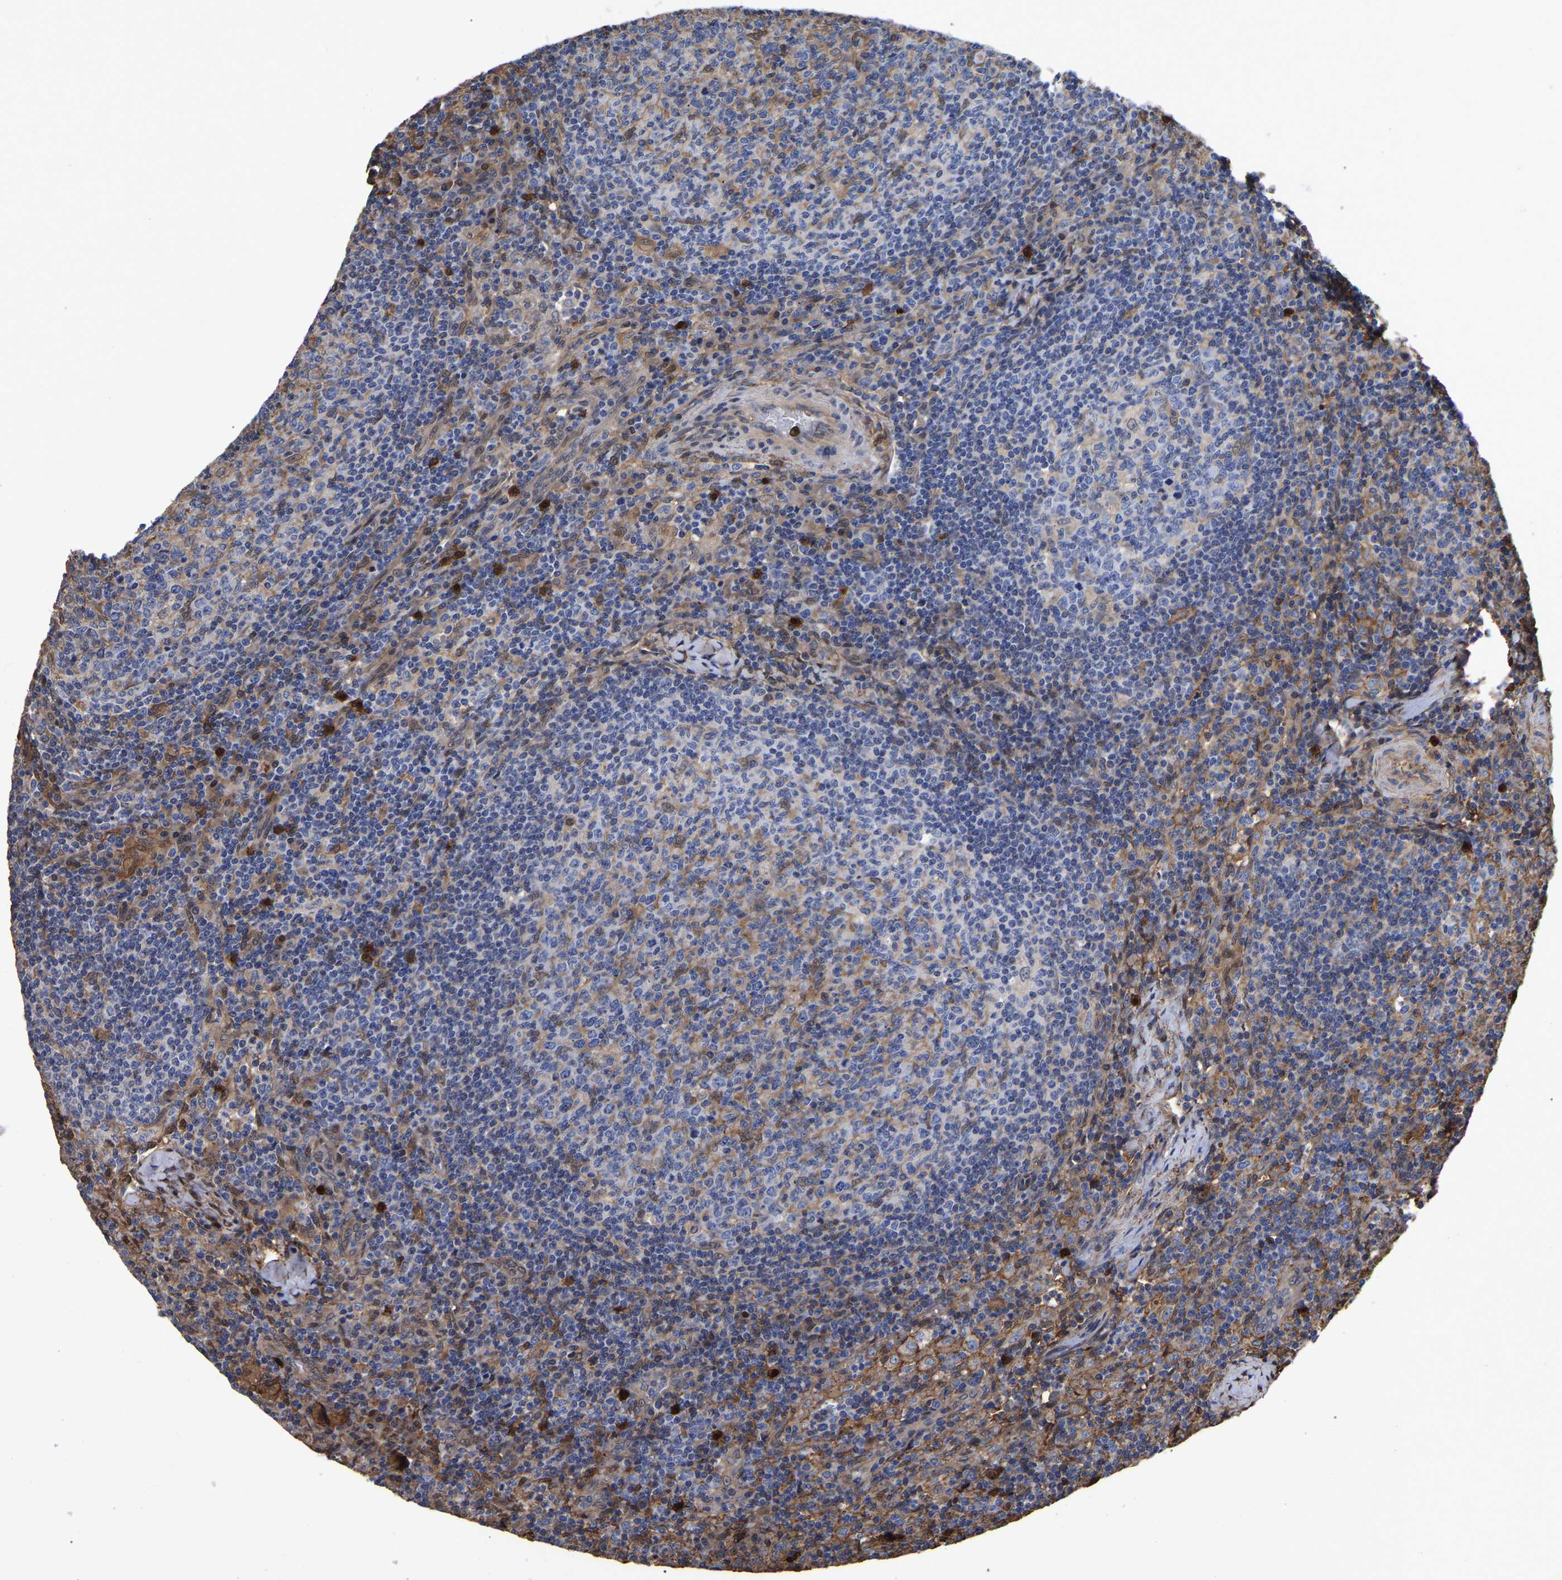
{"staining": {"intensity": "moderate", "quantity": "<25%", "location": "cytoplasmic/membranous"}, "tissue": "lymph node", "cell_type": "Germinal center cells", "image_type": "normal", "snomed": [{"axis": "morphology", "description": "Normal tissue, NOS"}, {"axis": "morphology", "description": "Inflammation, NOS"}, {"axis": "topography", "description": "Lymph node"}], "caption": "Immunohistochemistry (IHC) (DAB) staining of normal human lymph node demonstrates moderate cytoplasmic/membranous protein positivity in about <25% of germinal center cells.", "gene": "LIF", "patient": {"sex": "male", "age": 55}}